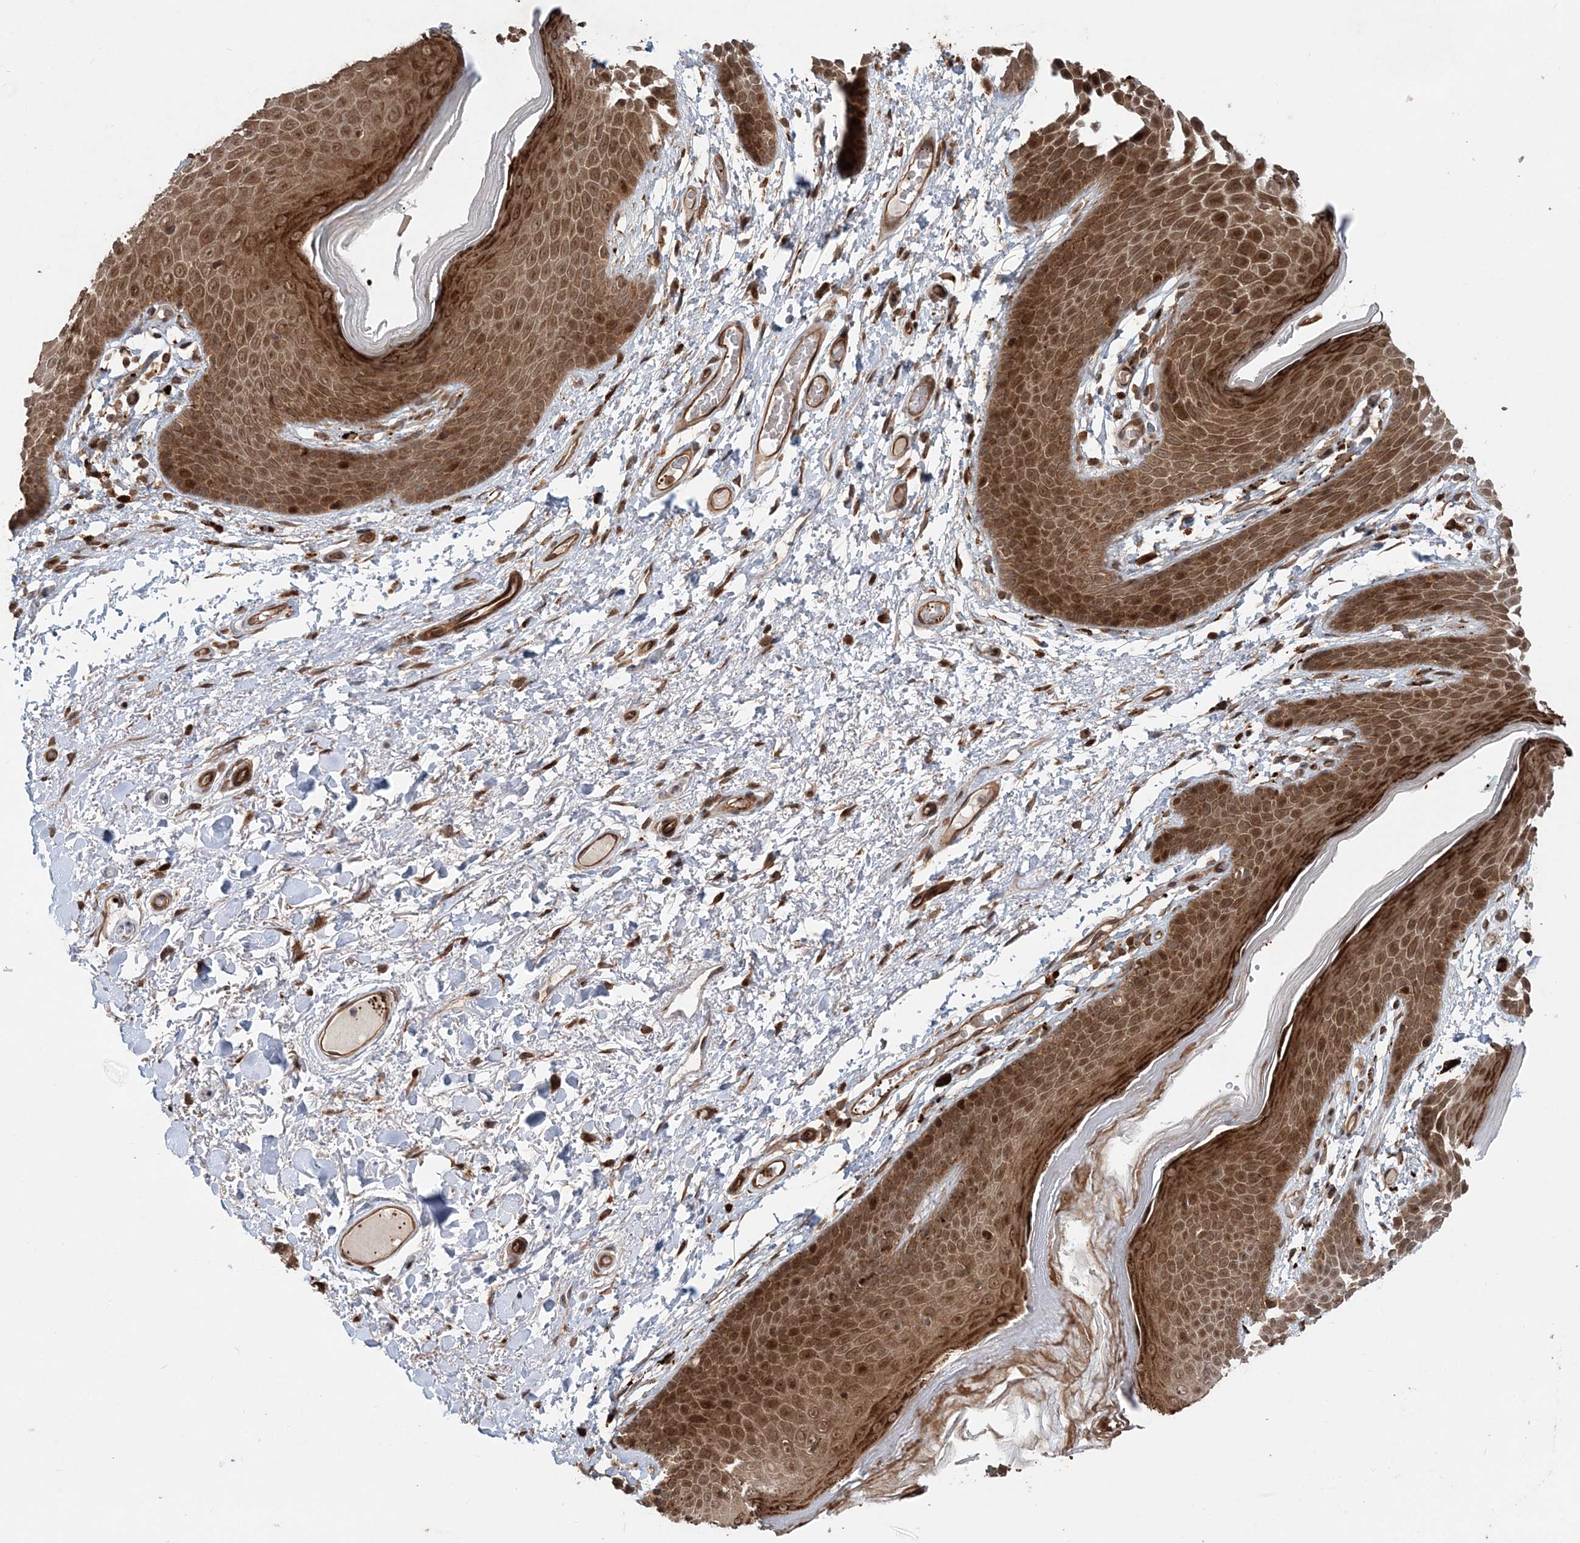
{"staining": {"intensity": "strong", "quantity": ">75%", "location": "cytoplasmic/membranous,nuclear"}, "tissue": "skin", "cell_type": "Epidermal cells", "image_type": "normal", "snomed": [{"axis": "morphology", "description": "Normal tissue, NOS"}, {"axis": "topography", "description": "Anal"}], "caption": "Strong cytoplasmic/membranous,nuclear protein positivity is identified in about >75% of epidermal cells in skin. The protein is shown in brown color, while the nuclei are stained blue.", "gene": "GEMIN5", "patient": {"sex": "male", "age": 74}}